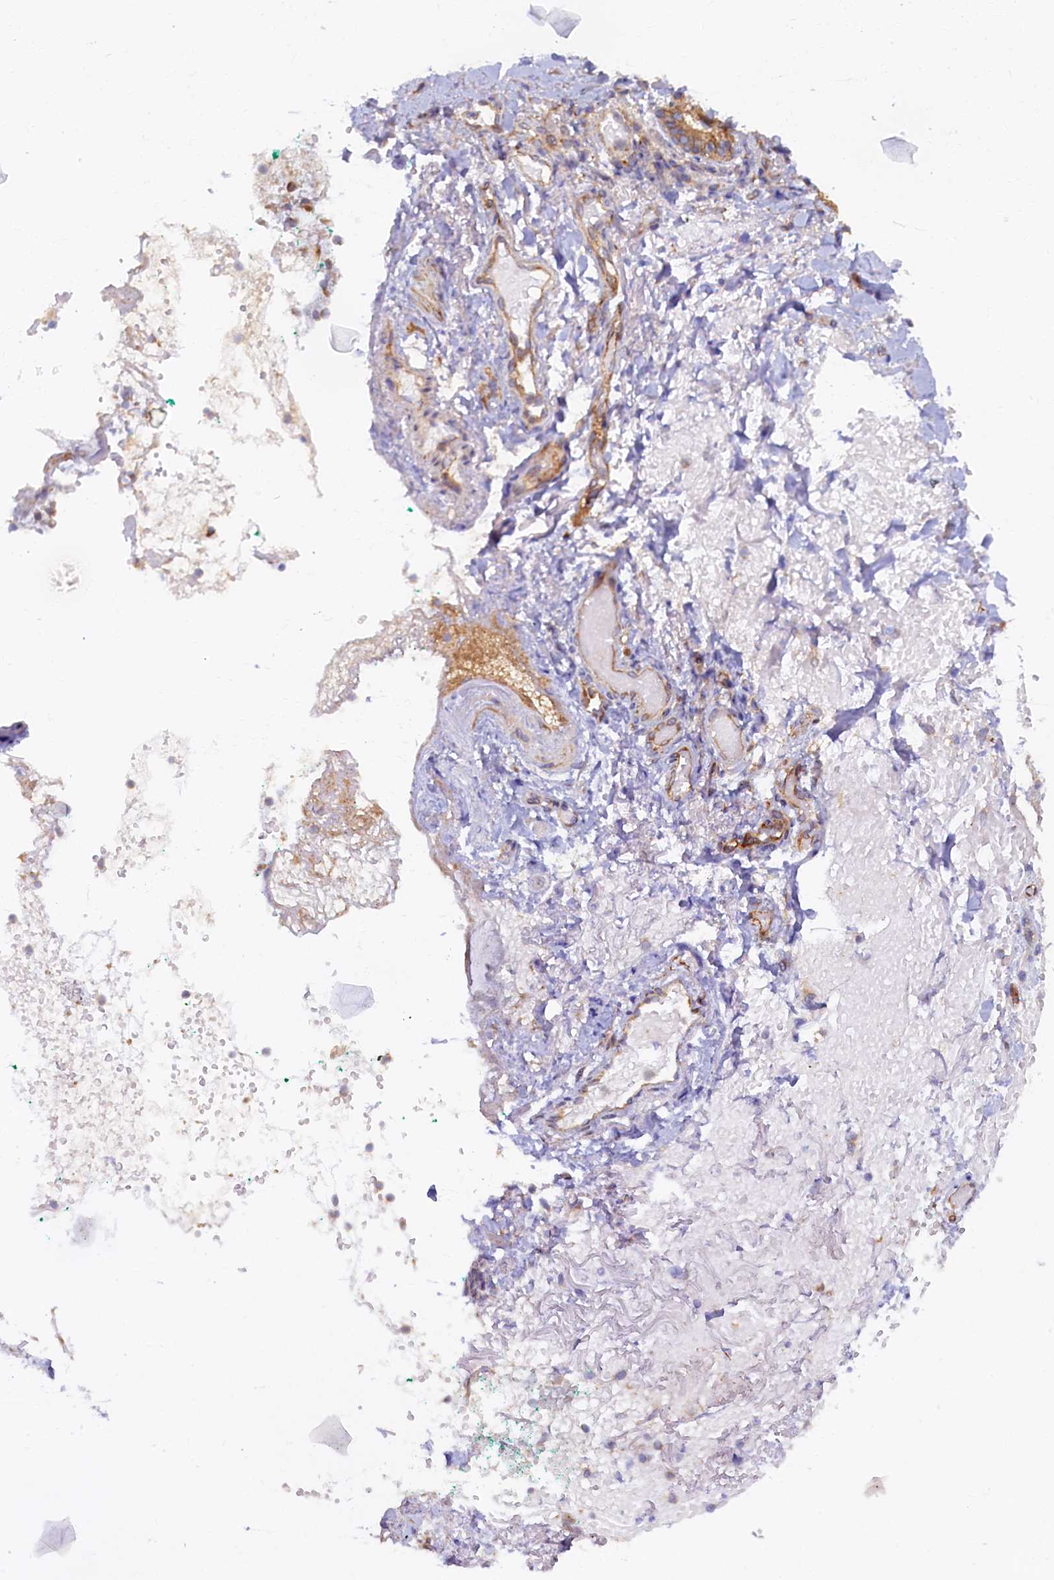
{"staining": {"intensity": "moderate", "quantity": "<25%", "location": "cytoplasmic/membranous"}, "tissue": "adipose tissue", "cell_type": "Adipocytes", "image_type": "normal", "snomed": [{"axis": "morphology", "description": "Normal tissue, NOS"}, {"axis": "morphology", "description": "Basal cell carcinoma"}, {"axis": "topography", "description": "Cartilage tissue"}, {"axis": "topography", "description": "Nasopharynx"}, {"axis": "topography", "description": "Oral tissue"}], "caption": "Adipose tissue stained for a protein (brown) demonstrates moderate cytoplasmic/membranous positive staining in about <25% of adipocytes.", "gene": "STX12", "patient": {"sex": "female", "age": 77}}